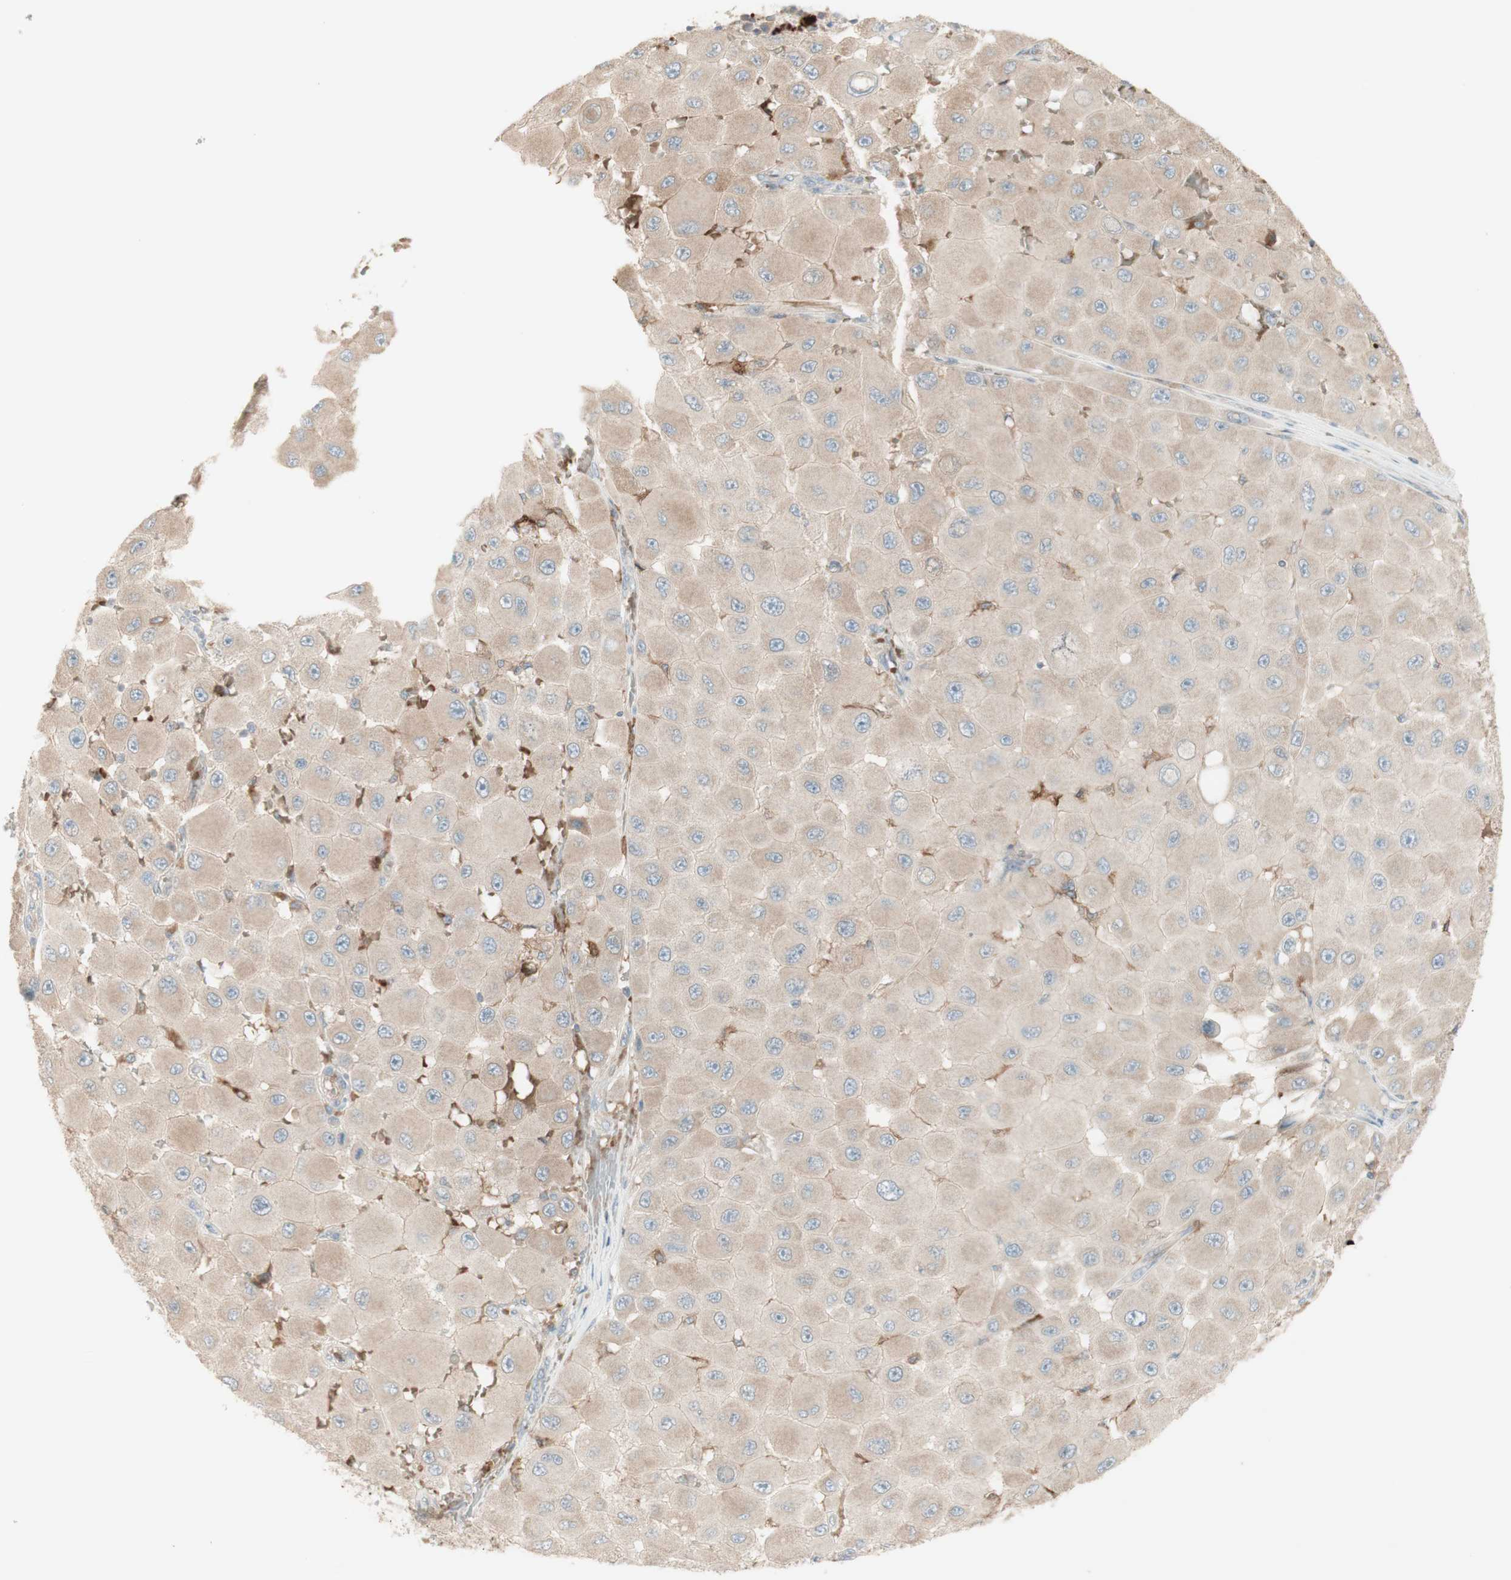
{"staining": {"intensity": "weak", "quantity": "<25%", "location": "cytoplasmic/membranous"}, "tissue": "melanoma", "cell_type": "Tumor cells", "image_type": "cancer", "snomed": [{"axis": "morphology", "description": "Malignant melanoma, NOS"}, {"axis": "topography", "description": "Skin"}], "caption": "DAB immunohistochemical staining of malignant melanoma reveals no significant positivity in tumor cells. (DAB immunohistochemistry (IHC), high magnification).", "gene": "PTGER4", "patient": {"sex": "female", "age": 81}}